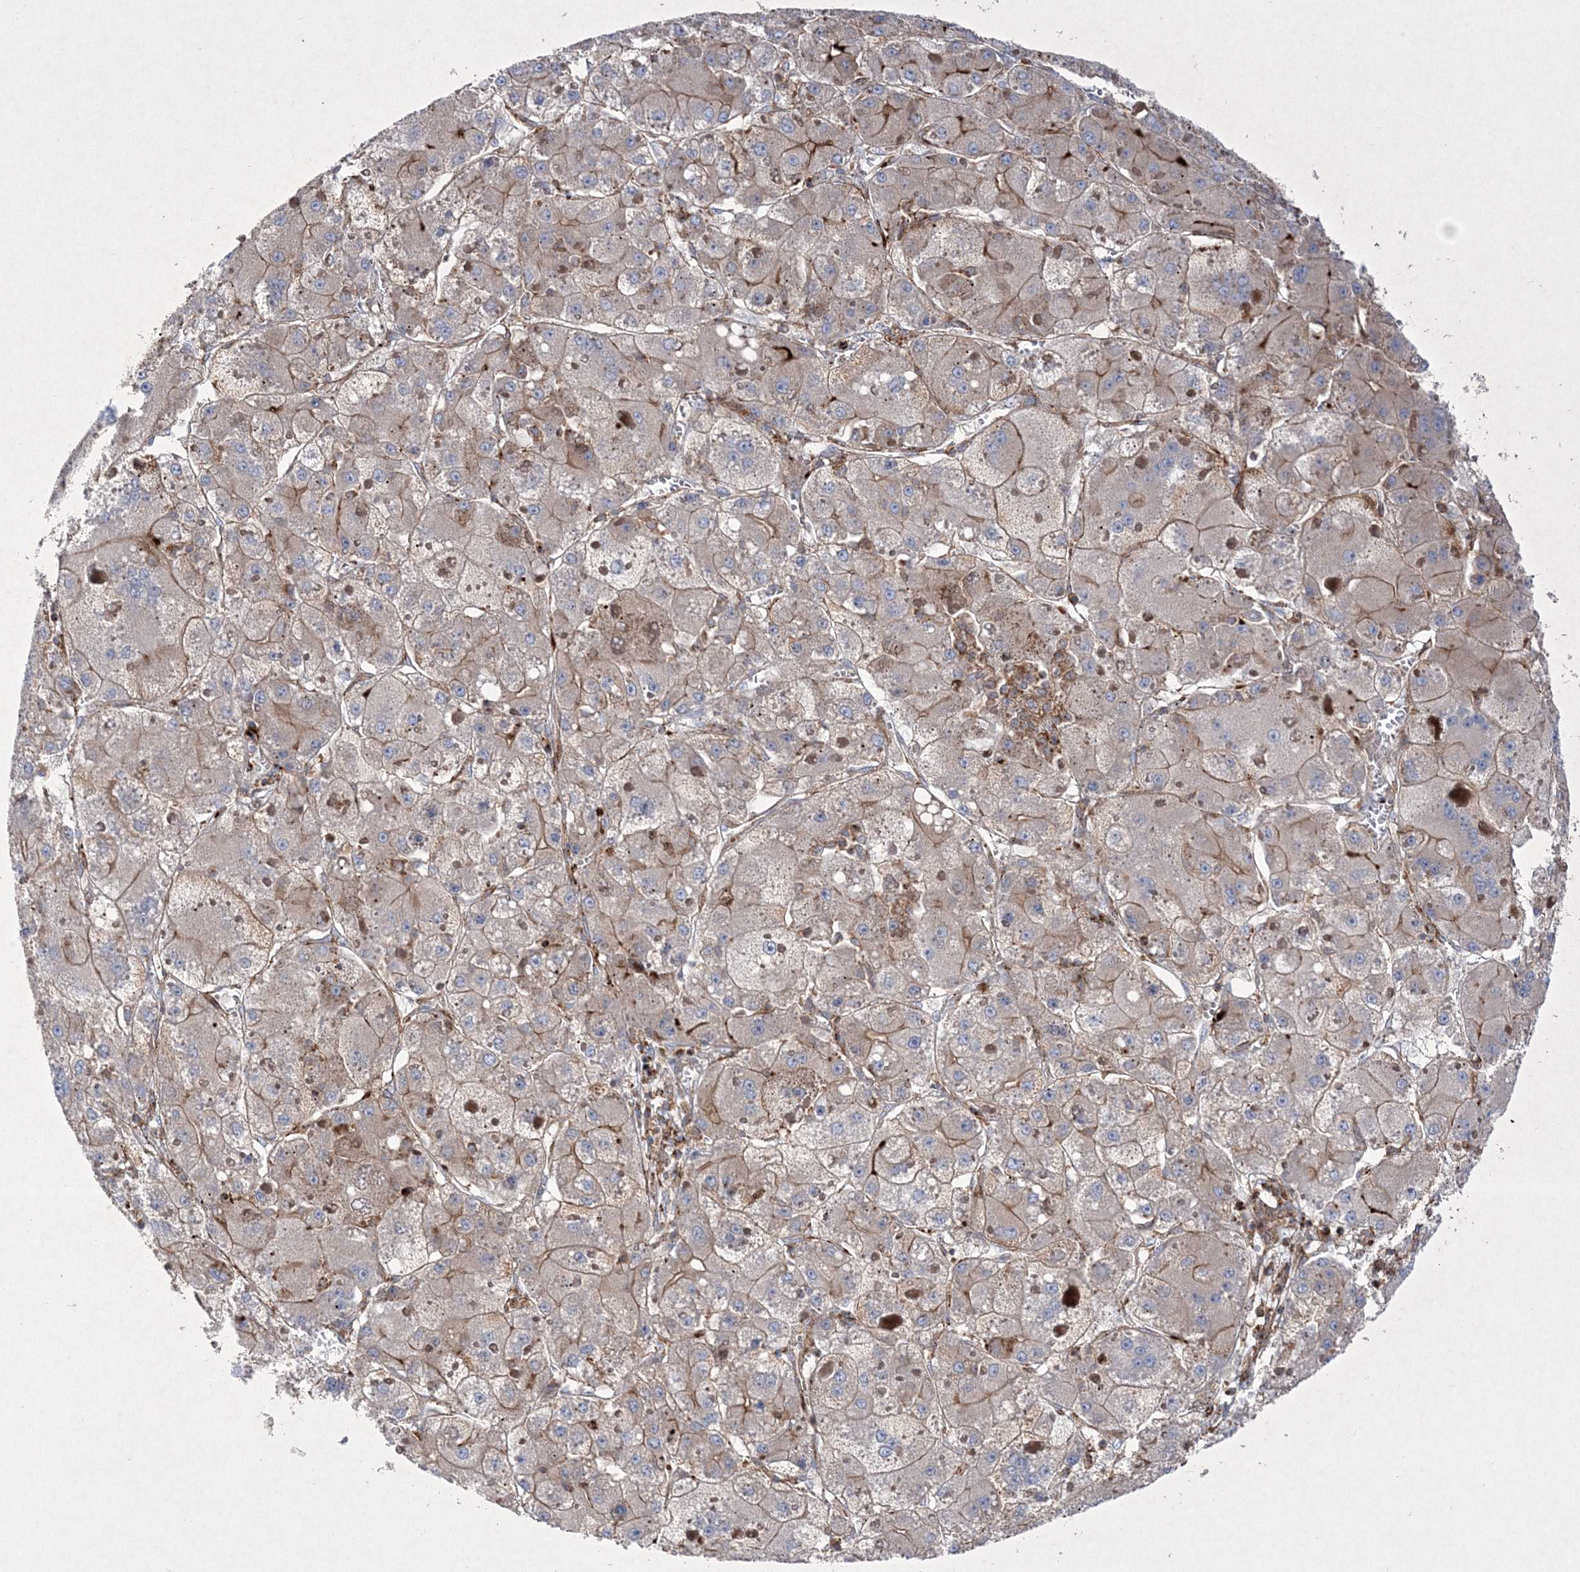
{"staining": {"intensity": "moderate", "quantity": "25%-75%", "location": "cytoplasmic/membranous"}, "tissue": "liver cancer", "cell_type": "Tumor cells", "image_type": "cancer", "snomed": [{"axis": "morphology", "description": "Carcinoma, Hepatocellular, NOS"}, {"axis": "topography", "description": "Liver"}], "caption": "Tumor cells demonstrate moderate cytoplasmic/membranous staining in about 25%-75% of cells in liver cancer.", "gene": "RICTOR", "patient": {"sex": "female", "age": 73}}